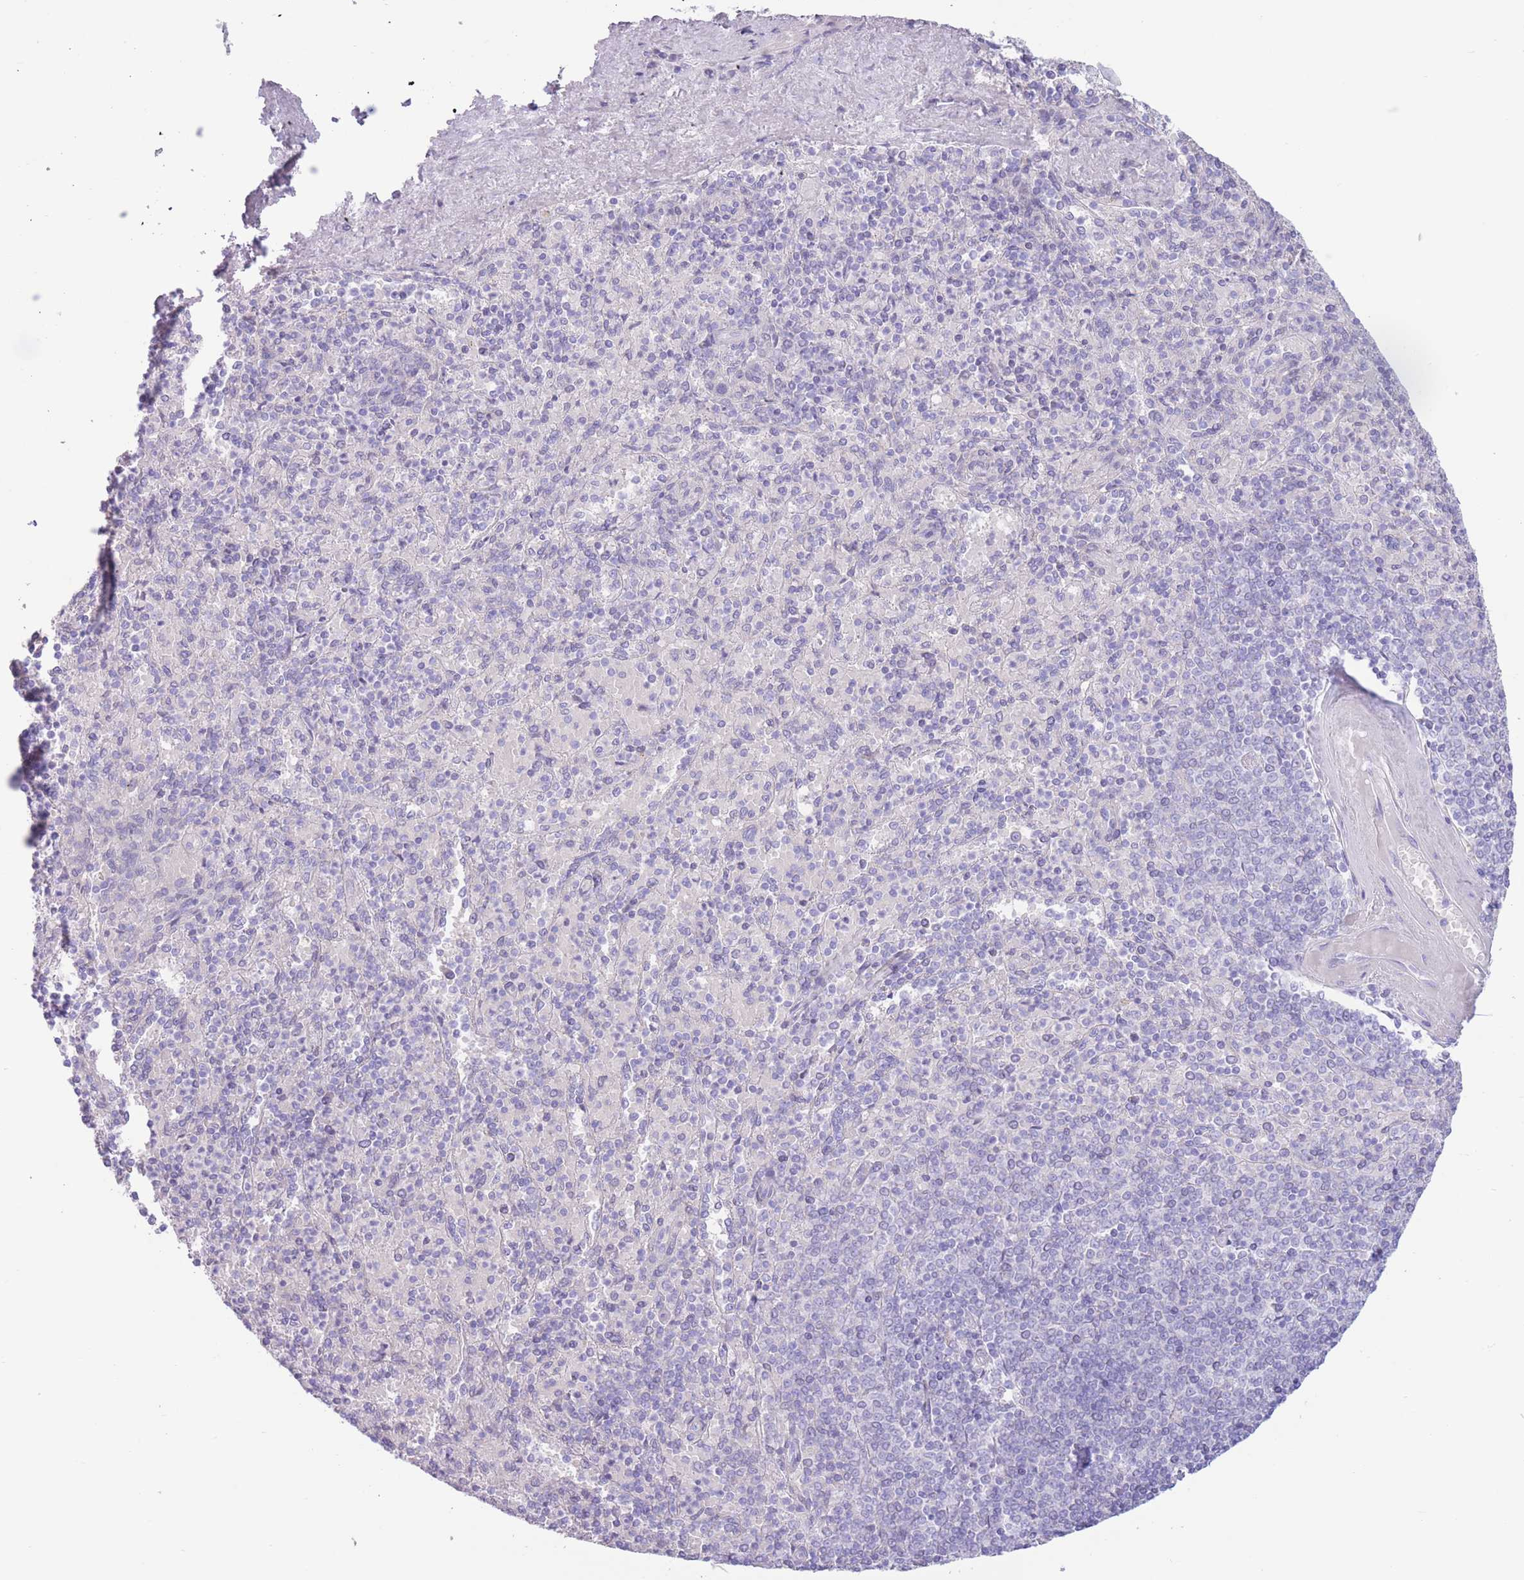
{"staining": {"intensity": "negative", "quantity": "none", "location": "none"}, "tissue": "spleen", "cell_type": "Cells in red pulp", "image_type": "normal", "snomed": [{"axis": "morphology", "description": "Normal tissue, NOS"}, {"axis": "topography", "description": "Spleen"}], "caption": "Human spleen stained for a protein using IHC displays no positivity in cells in red pulp.", "gene": "FAH", "patient": {"sex": "male", "age": 82}}